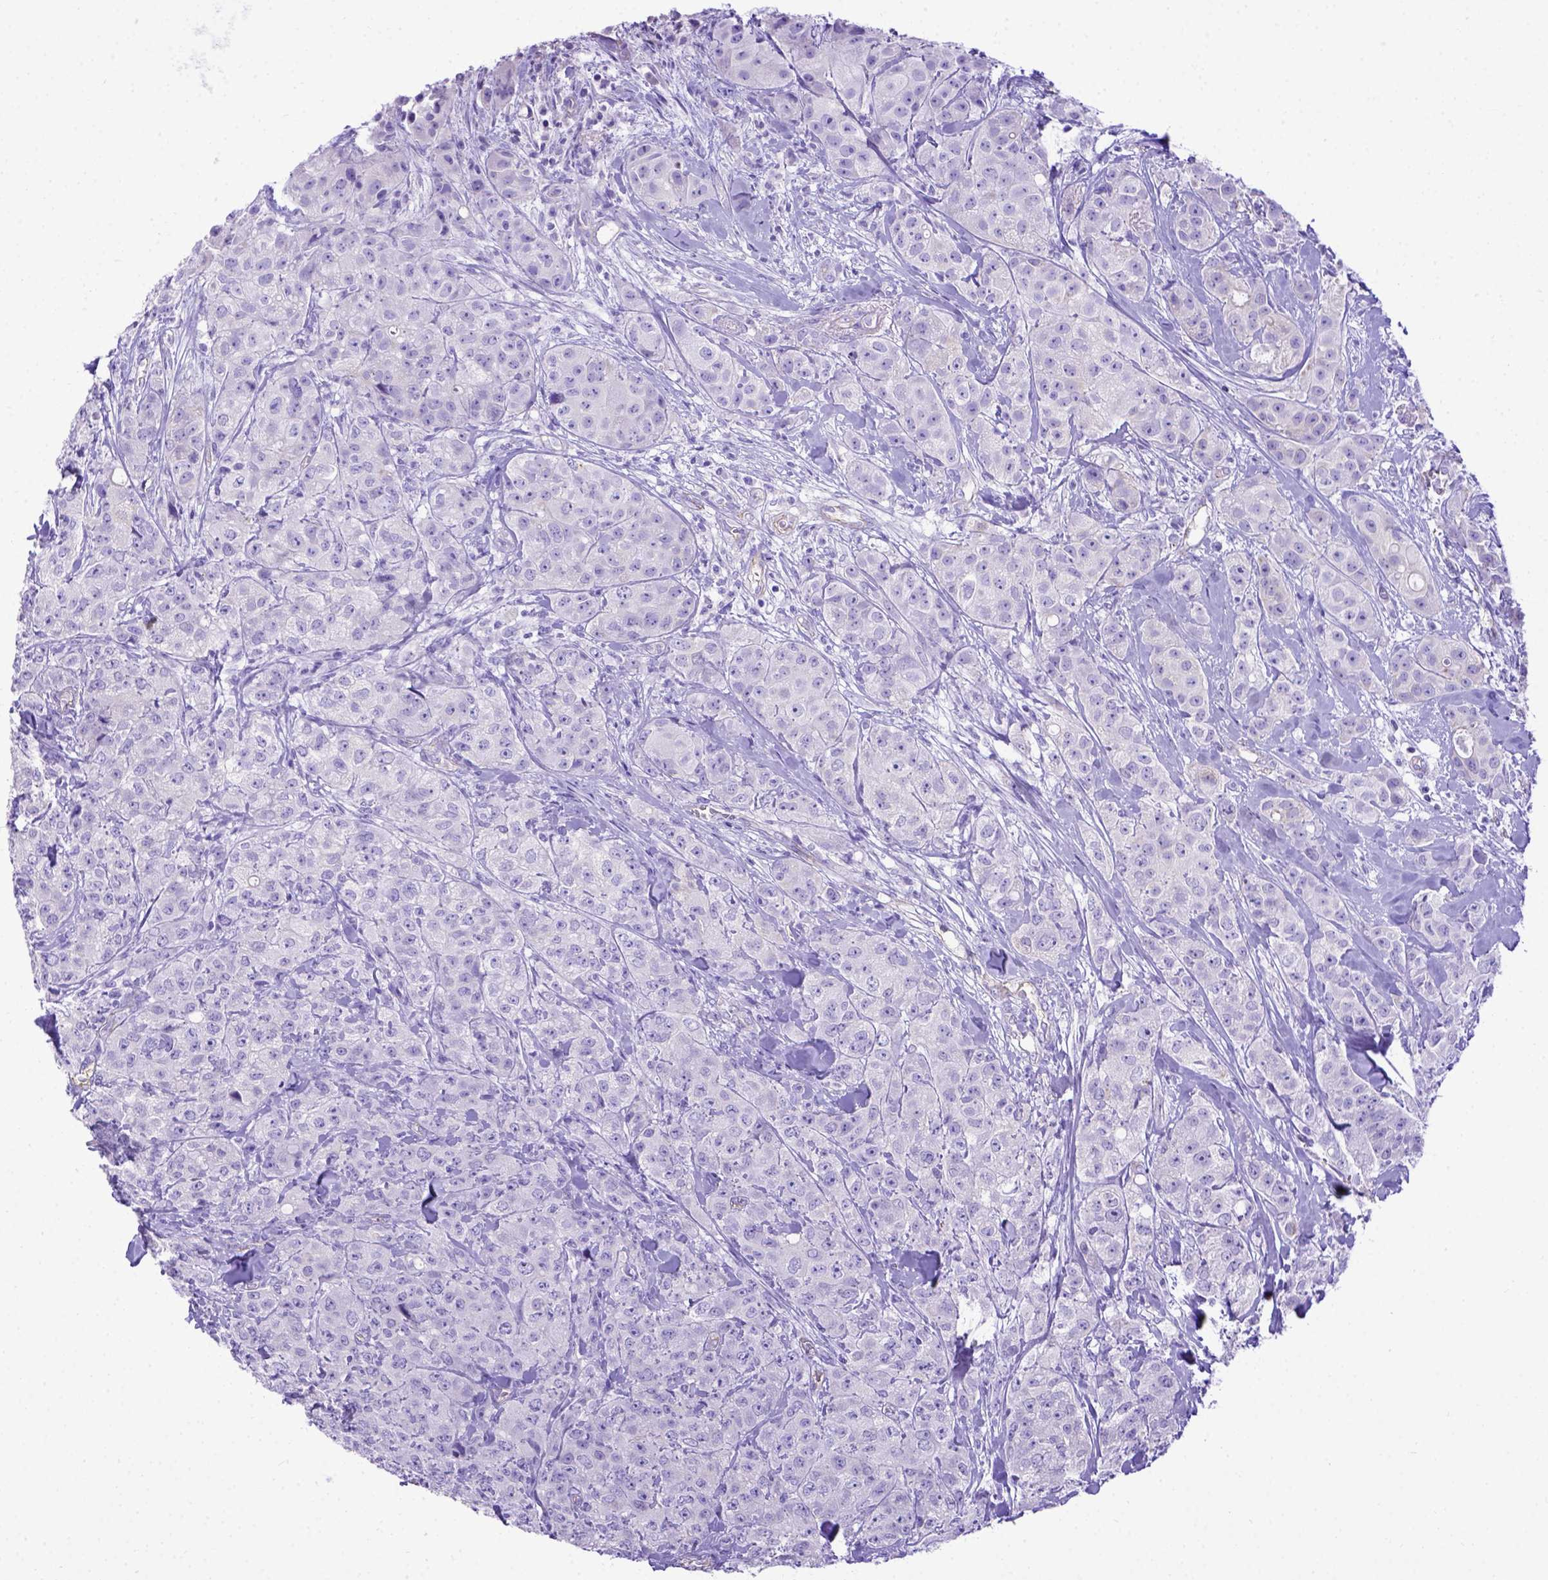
{"staining": {"intensity": "negative", "quantity": "none", "location": "none"}, "tissue": "breast cancer", "cell_type": "Tumor cells", "image_type": "cancer", "snomed": [{"axis": "morphology", "description": "Duct carcinoma"}, {"axis": "topography", "description": "Breast"}], "caption": "This is a image of IHC staining of breast invasive ductal carcinoma, which shows no positivity in tumor cells.", "gene": "LRRC18", "patient": {"sex": "female", "age": 43}}